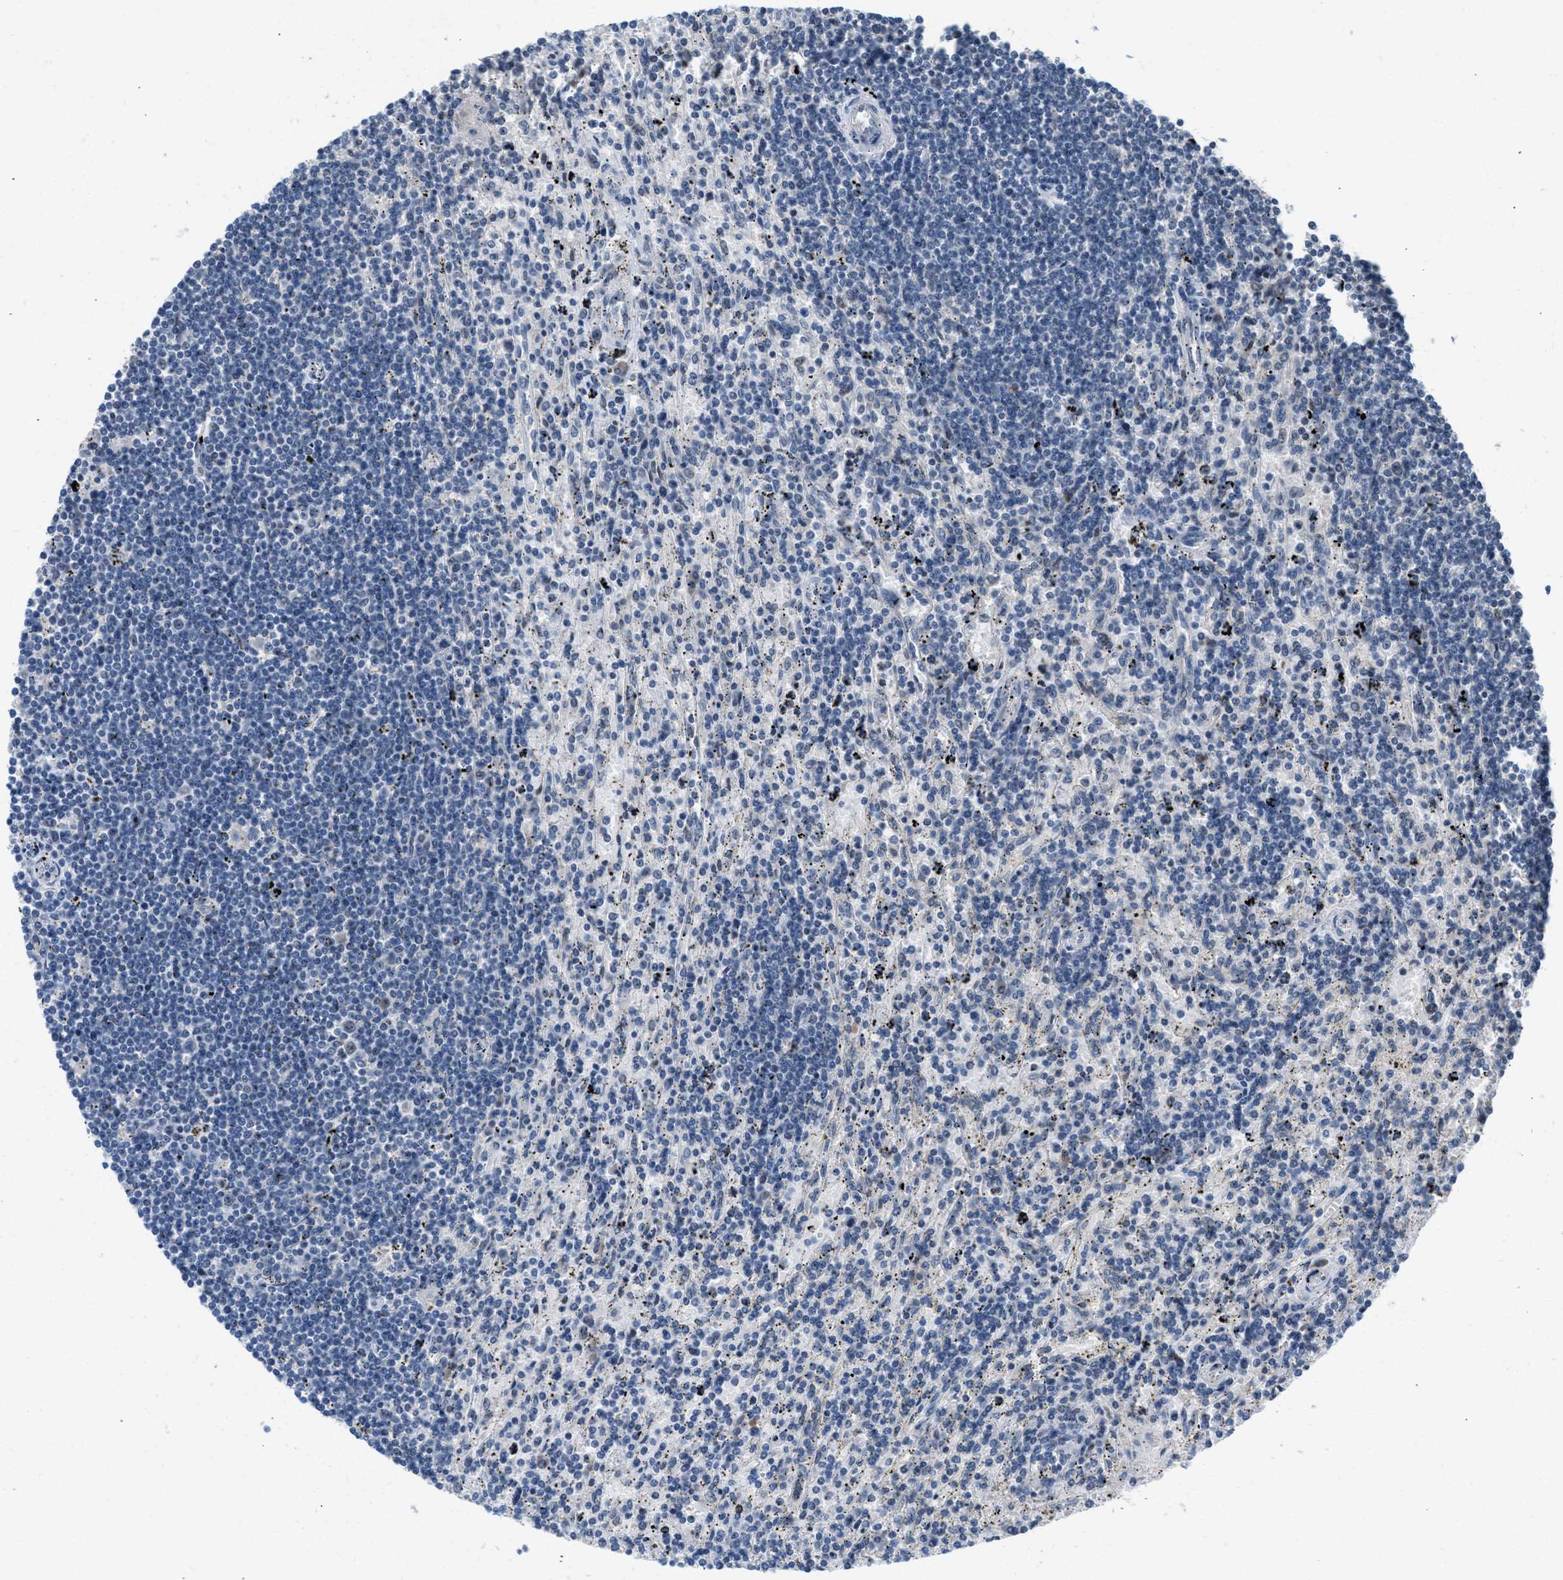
{"staining": {"intensity": "negative", "quantity": "none", "location": "none"}, "tissue": "lymphoma", "cell_type": "Tumor cells", "image_type": "cancer", "snomed": [{"axis": "morphology", "description": "Malignant lymphoma, non-Hodgkin's type, Low grade"}, {"axis": "topography", "description": "Spleen"}], "caption": "A micrograph of human lymphoma is negative for staining in tumor cells. (Stains: DAB (3,3'-diaminobenzidine) IHC with hematoxylin counter stain, Microscopy: brightfield microscopy at high magnification).", "gene": "TTBK2", "patient": {"sex": "male", "age": 76}}